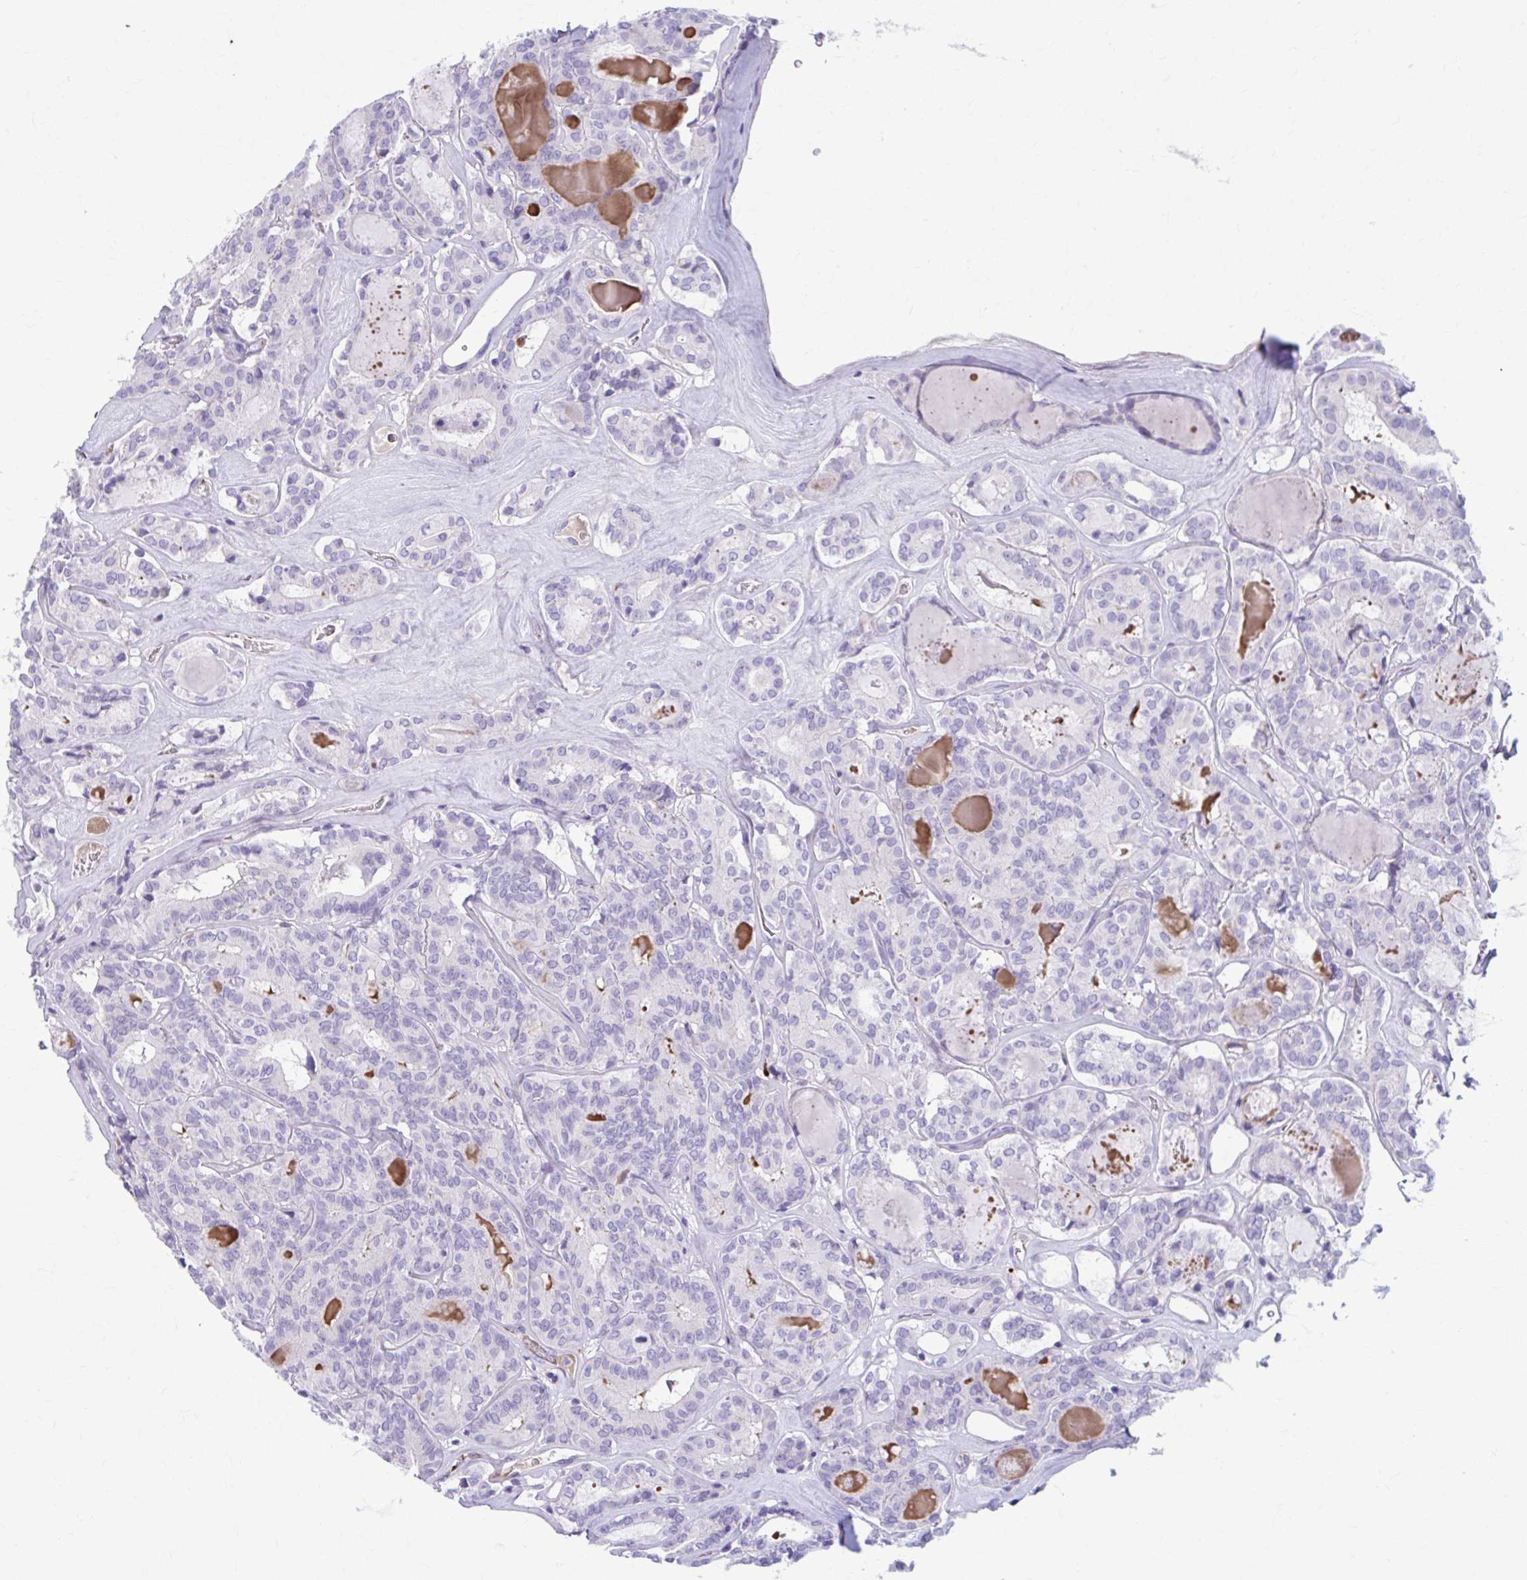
{"staining": {"intensity": "negative", "quantity": "none", "location": "none"}, "tissue": "thyroid cancer", "cell_type": "Tumor cells", "image_type": "cancer", "snomed": [{"axis": "morphology", "description": "Papillary adenocarcinoma, NOS"}, {"axis": "topography", "description": "Thyroid gland"}], "caption": "Protein analysis of thyroid cancer shows no significant expression in tumor cells.", "gene": "C12orf71", "patient": {"sex": "female", "age": 72}}